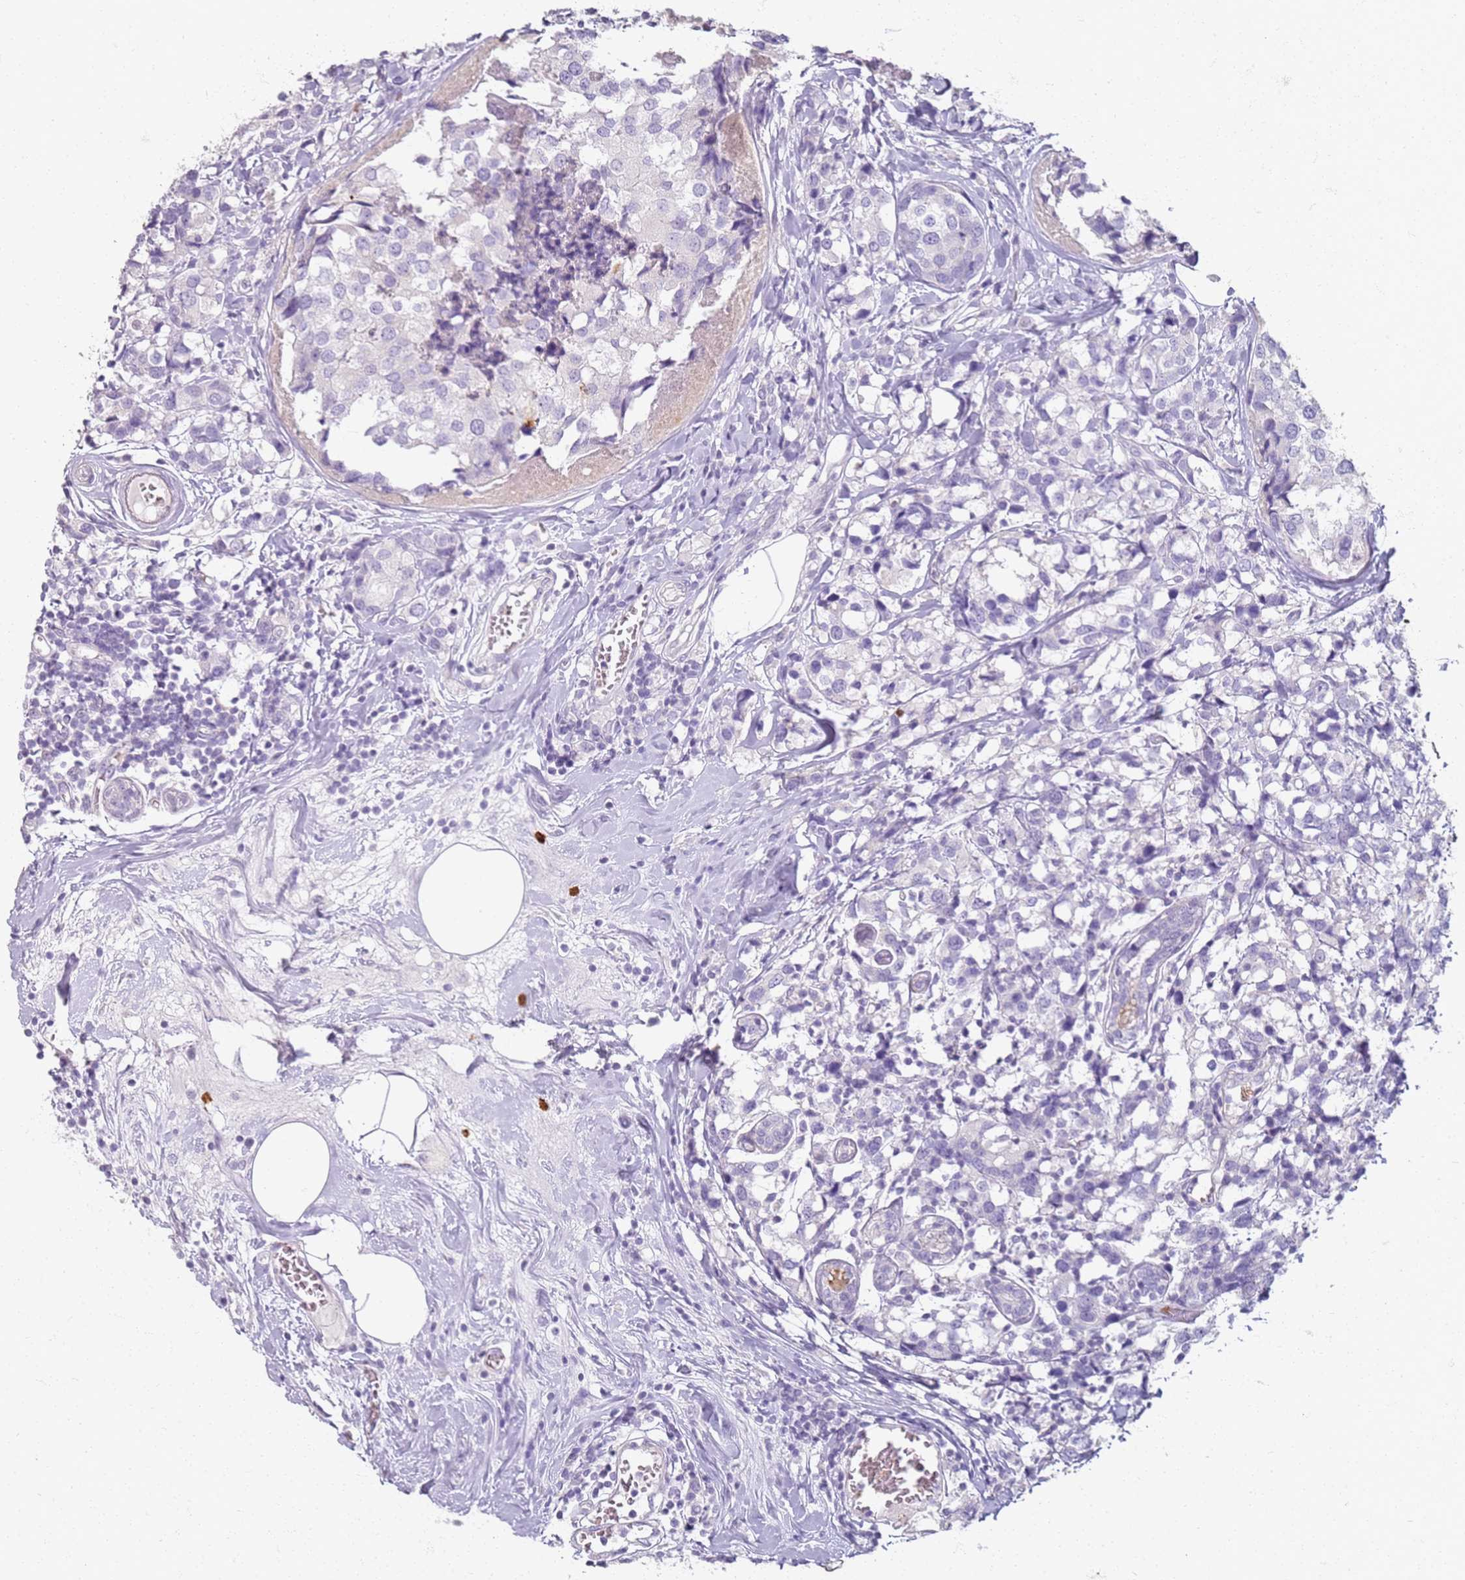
{"staining": {"intensity": "negative", "quantity": "none", "location": "none"}, "tissue": "breast cancer", "cell_type": "Tumor cells", "image_type": "cancer", "snomed": [{"axis": "morphology", "description": "Lobular carcinoma"}, {"axis": "topography", "description": "Breast"}], "caption": "Tumor cells are negative for brown protein staining in breast cancer (lobular carcinoma).", "gene": "CD40LG", "patient": {"sex": "female", "age": 59}}